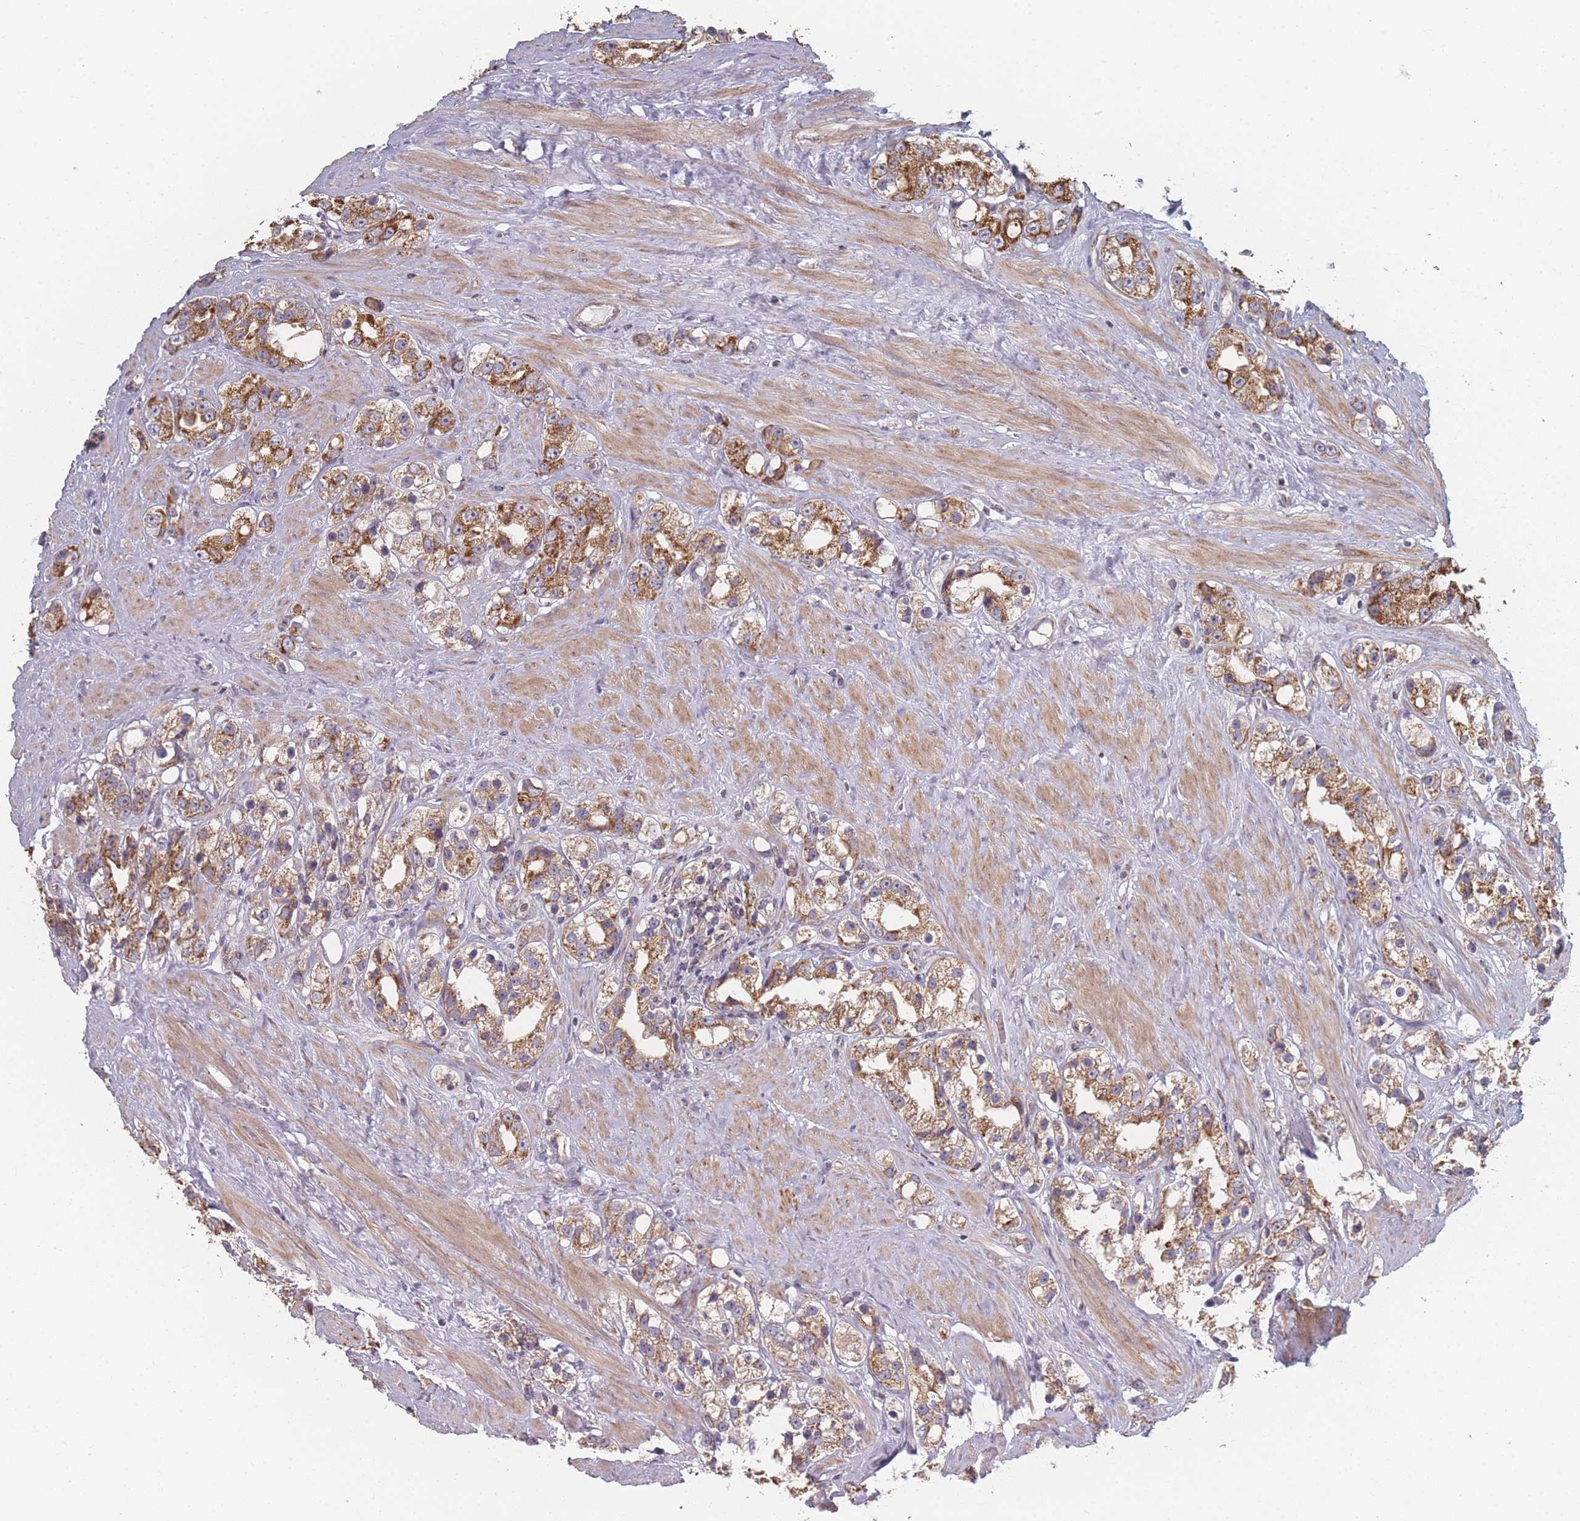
{"staining": {"intensity": "moderate", "quantity": ">75%", "location": "cytoplasmic/membranous"}, "tissue": "prostate cancer", "cell_type": "Tumor cells", "image_type": "cancer", "snomed": [{"axis": "morphology", "description": "Adenocarcinoma, NOS"}, {"axis": "topography", "description": "Prostate"}], "caption": "This image shows IHC staining of prostate cancer, with medium moderate cytoplasmic/membranous expression in about >75% of tumor cells.", "gene": "PSMB3", "patient": {"sex": "male", "age": 79}}